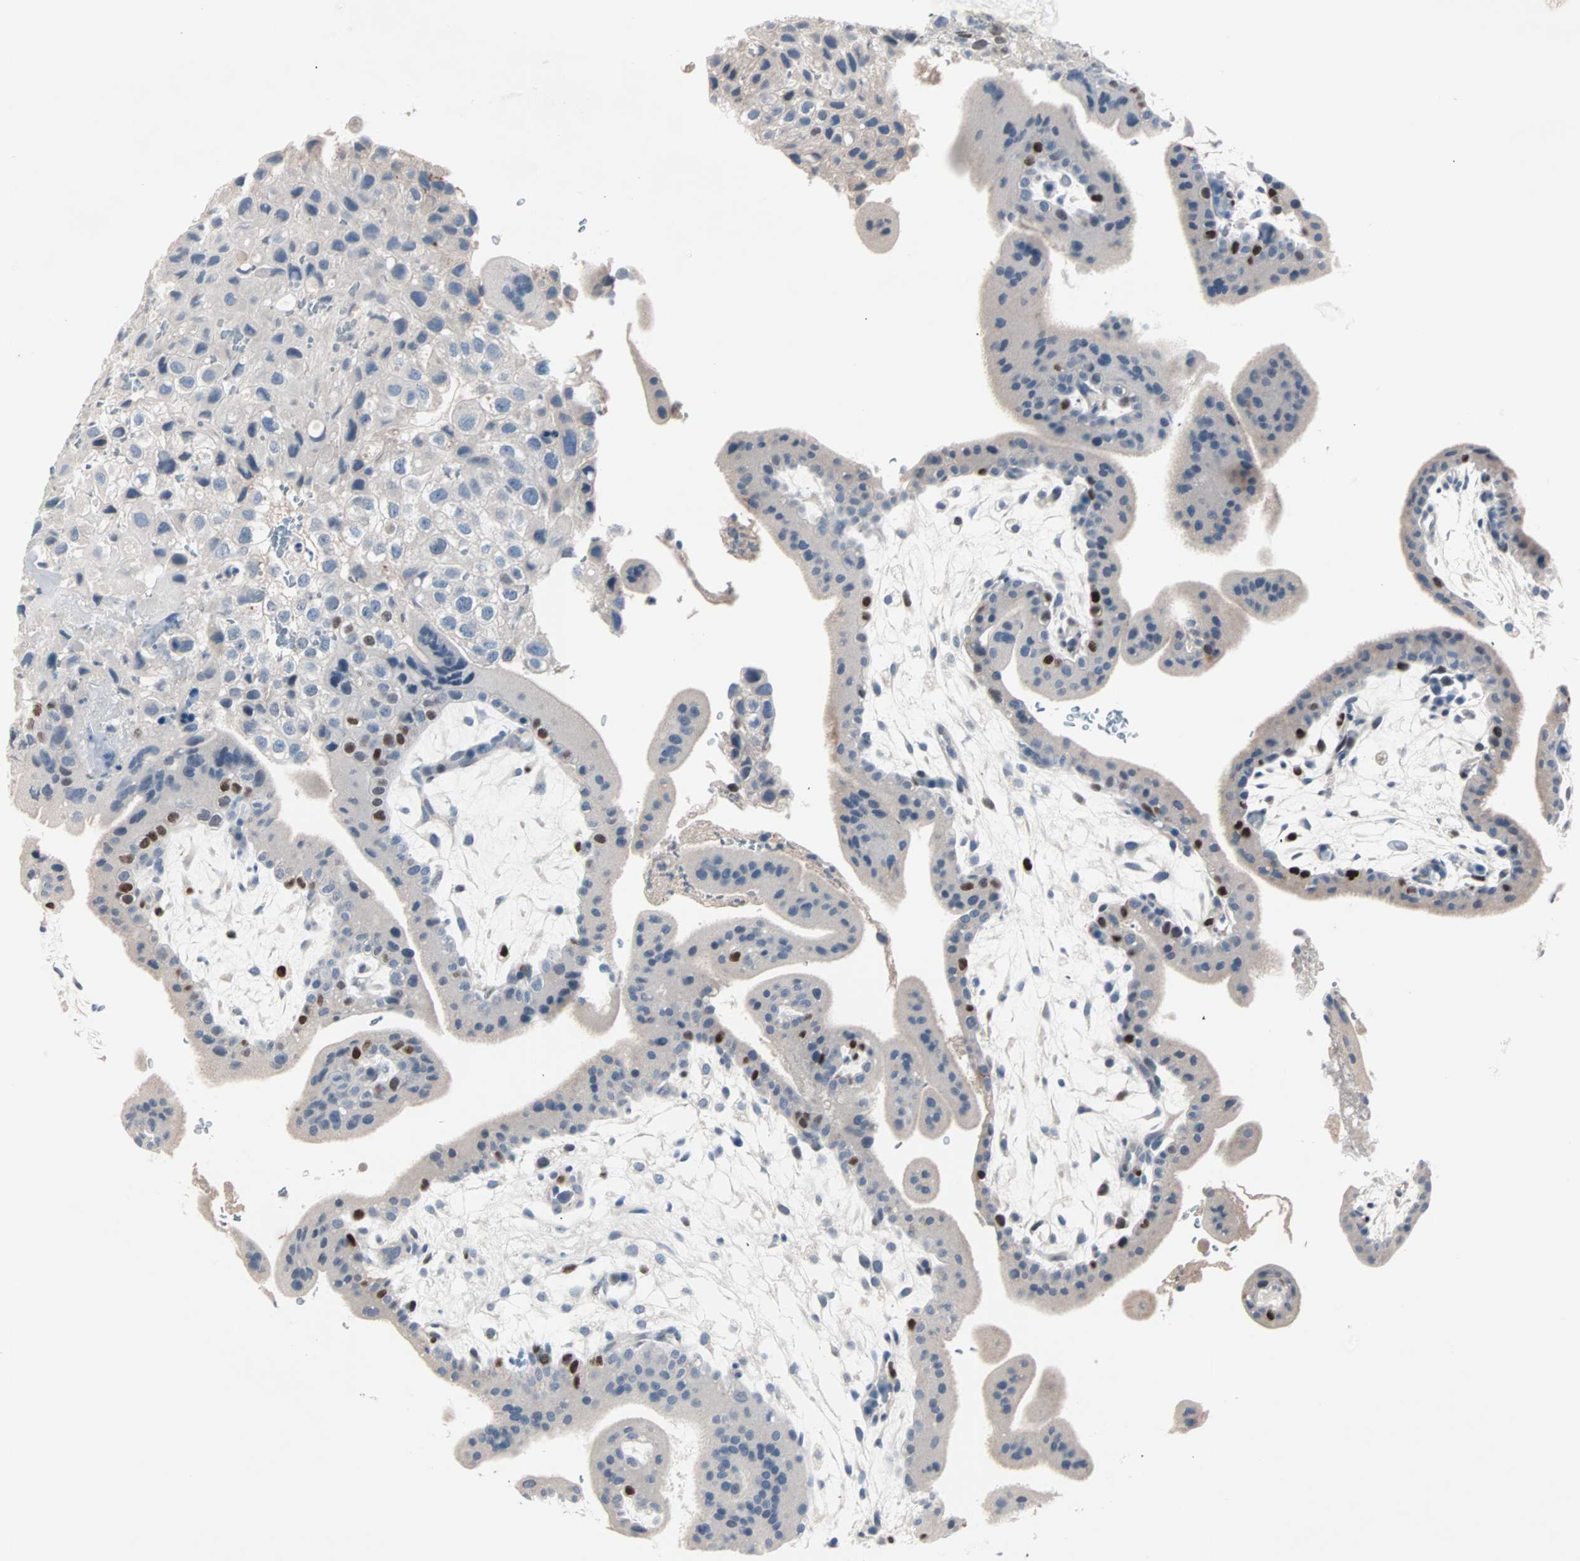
{"staining": {"intensity": "negative", "quantity": "none", "location": "none"}, "tissue": "placenta", "cell_type": "Decidual cells", "image_type": "normal", "snomed": [{"axis": "morphology", "description": "Normal tissue, NOS"}, {"axis": "topography", "description": "Placenta"}], "caption": "Immunohistochemistry image of normal placenta: human placenta stained with DAB (3,3'-diaminobenzidine) shows no significant protein positivity in decidual cells. (DAB (3,3'-diaminobenzidine) immunohistochemistry with hematoxylin counter stain).", "gene": "CCNE2", "patient": {"sex": "female", "age": 35}}